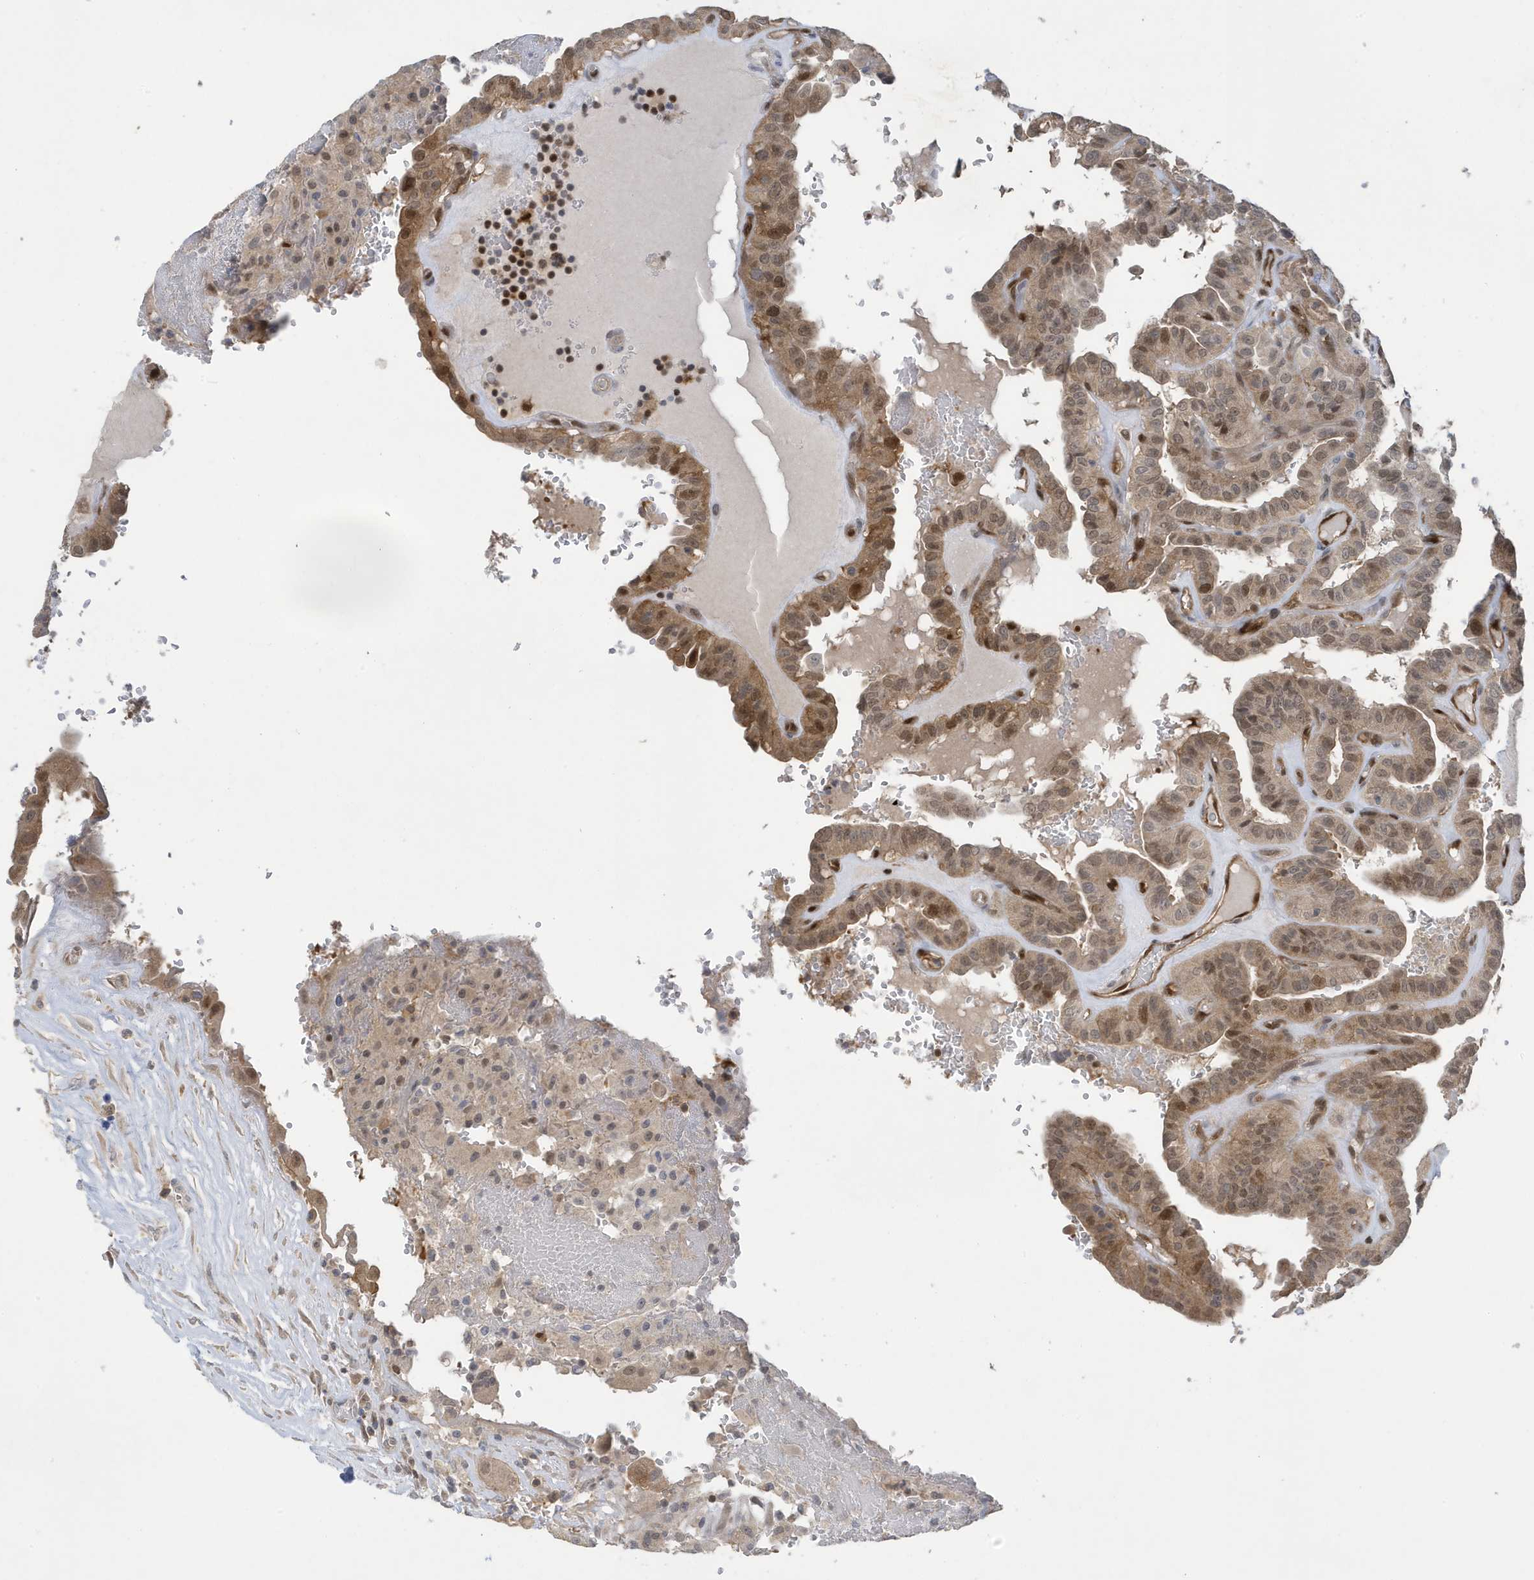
{"staining": {"intensity": "moderate", "quantity": "25%-75%", "location": "cytoplasmic/membranous,nuclear"}, "tissue": "thyroid cancer", "cell_type": "Tumor cells", "image_type": "cancer", "snomed": [{"axis": "morphology", "description": "Papillary adenocarcinoma, NOS"}, {"axis": "topography", "description": "Thyroid gland"}], "caption": "Immunohistochemistry image of neoplastic tissue: papillary adenocarcinoma (thyroid) stained using IHC demonstrates medium levels of moderate protein expression localized specifically in the cytoplasmic/membranous and nuclear of tumor cells, appearing as a cytoplasmic/membranous and nuclear brown color.", "gene": "NCOA7", "patient": {"sex": "male", "age": 77}}